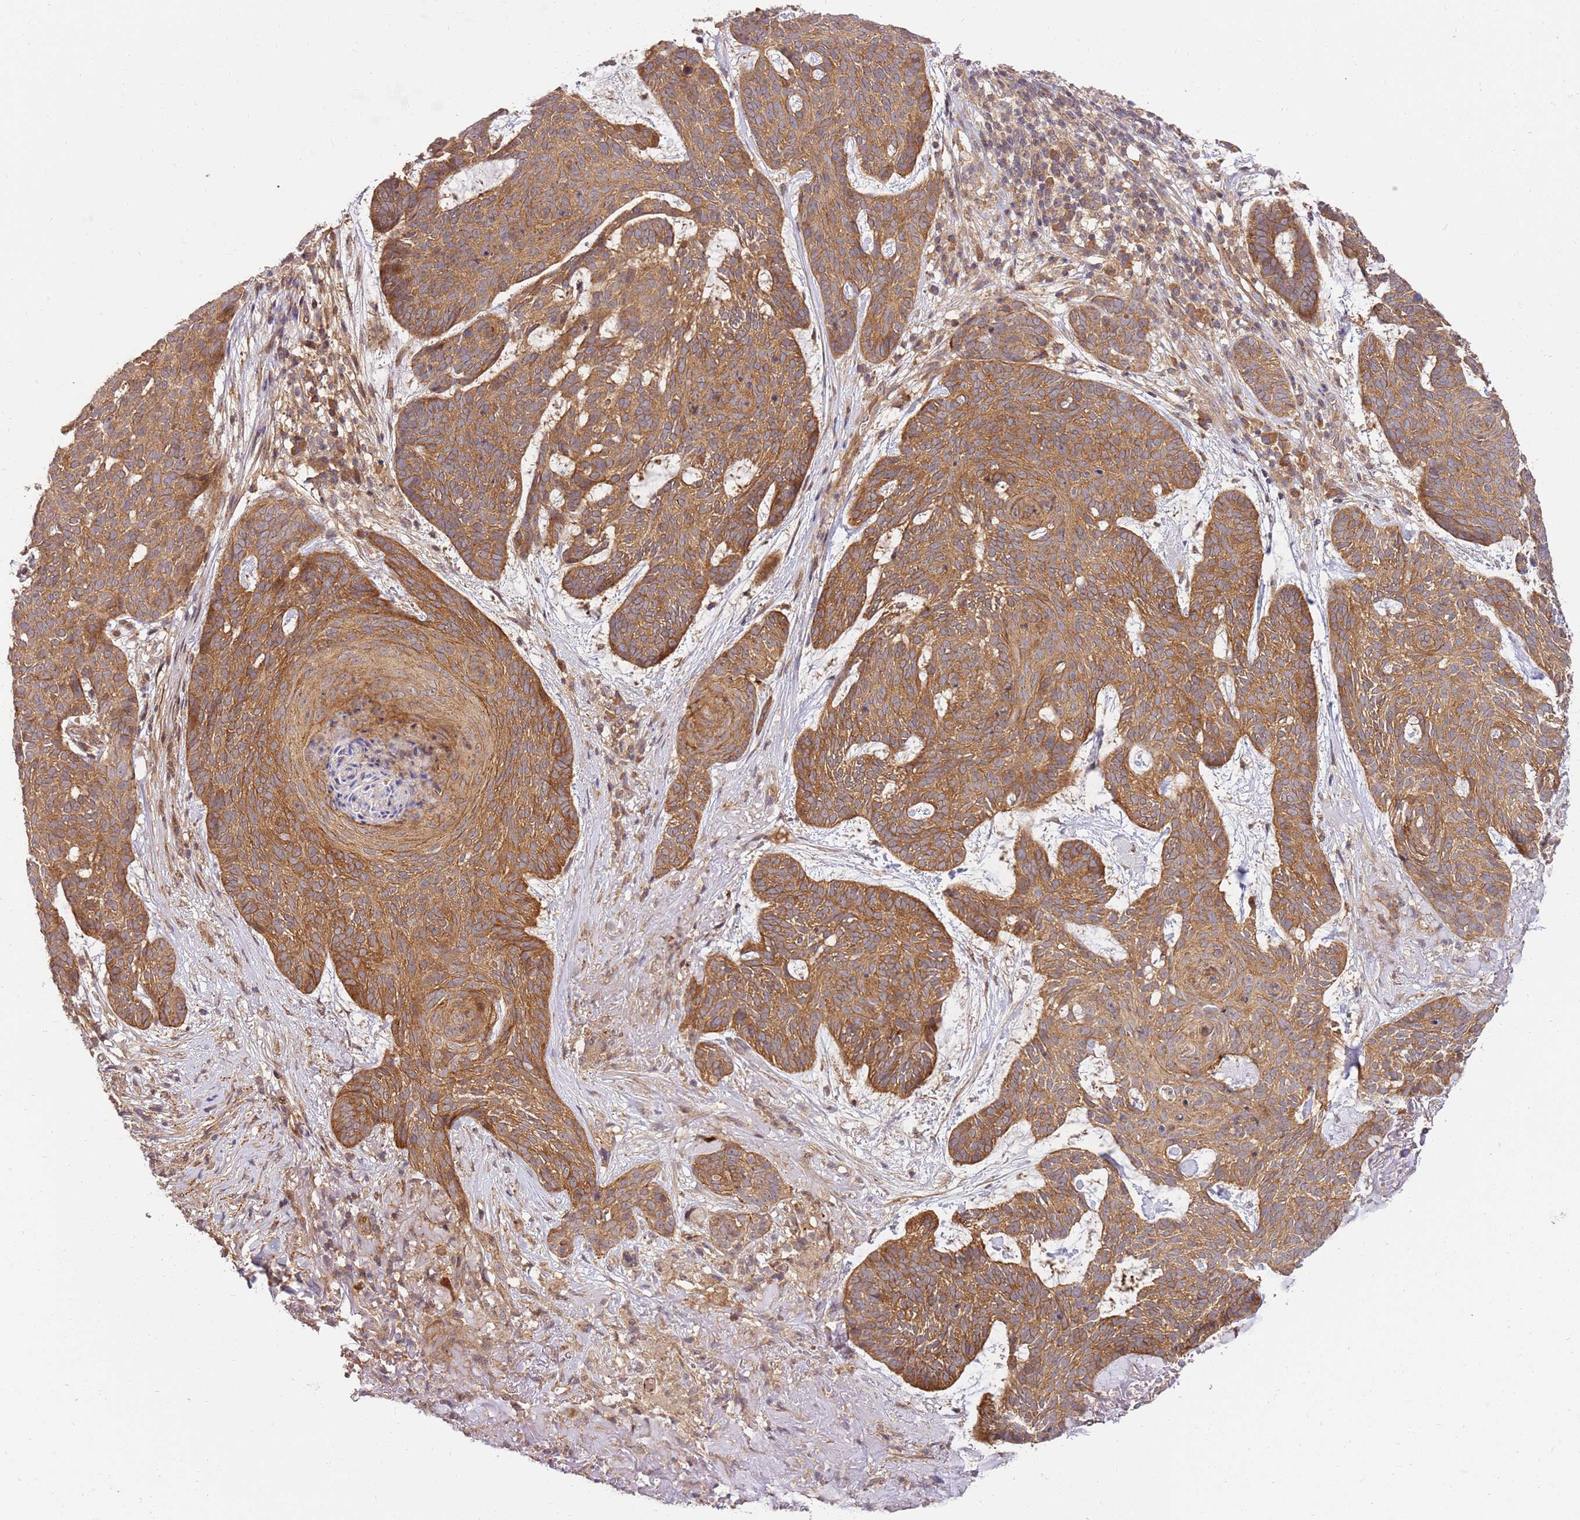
{"staining": {"intensity": "moderate", "quantity": ">75%", "location": "cytoplasmic/membranous"}, "tissue": "skin cancer", "cell_type": "Tumor cells", "image_type": "cancer", "snomed": [{"axis": "morphology", "description": "Basal cell carcinoma"}, {"axis": "topography", "description": "Skin"}], "caption": "A brown stain labels moderate cytoplasmic/membranous staining of a protein in human skin basal cell carcinoma tumor cells. (DAB (3,3'-diaminobenzidine) = brown stain, brightfield microscopy at high magnification).", "gene": "GAREM1", "patient": {"sex": "female", "age": 89}}